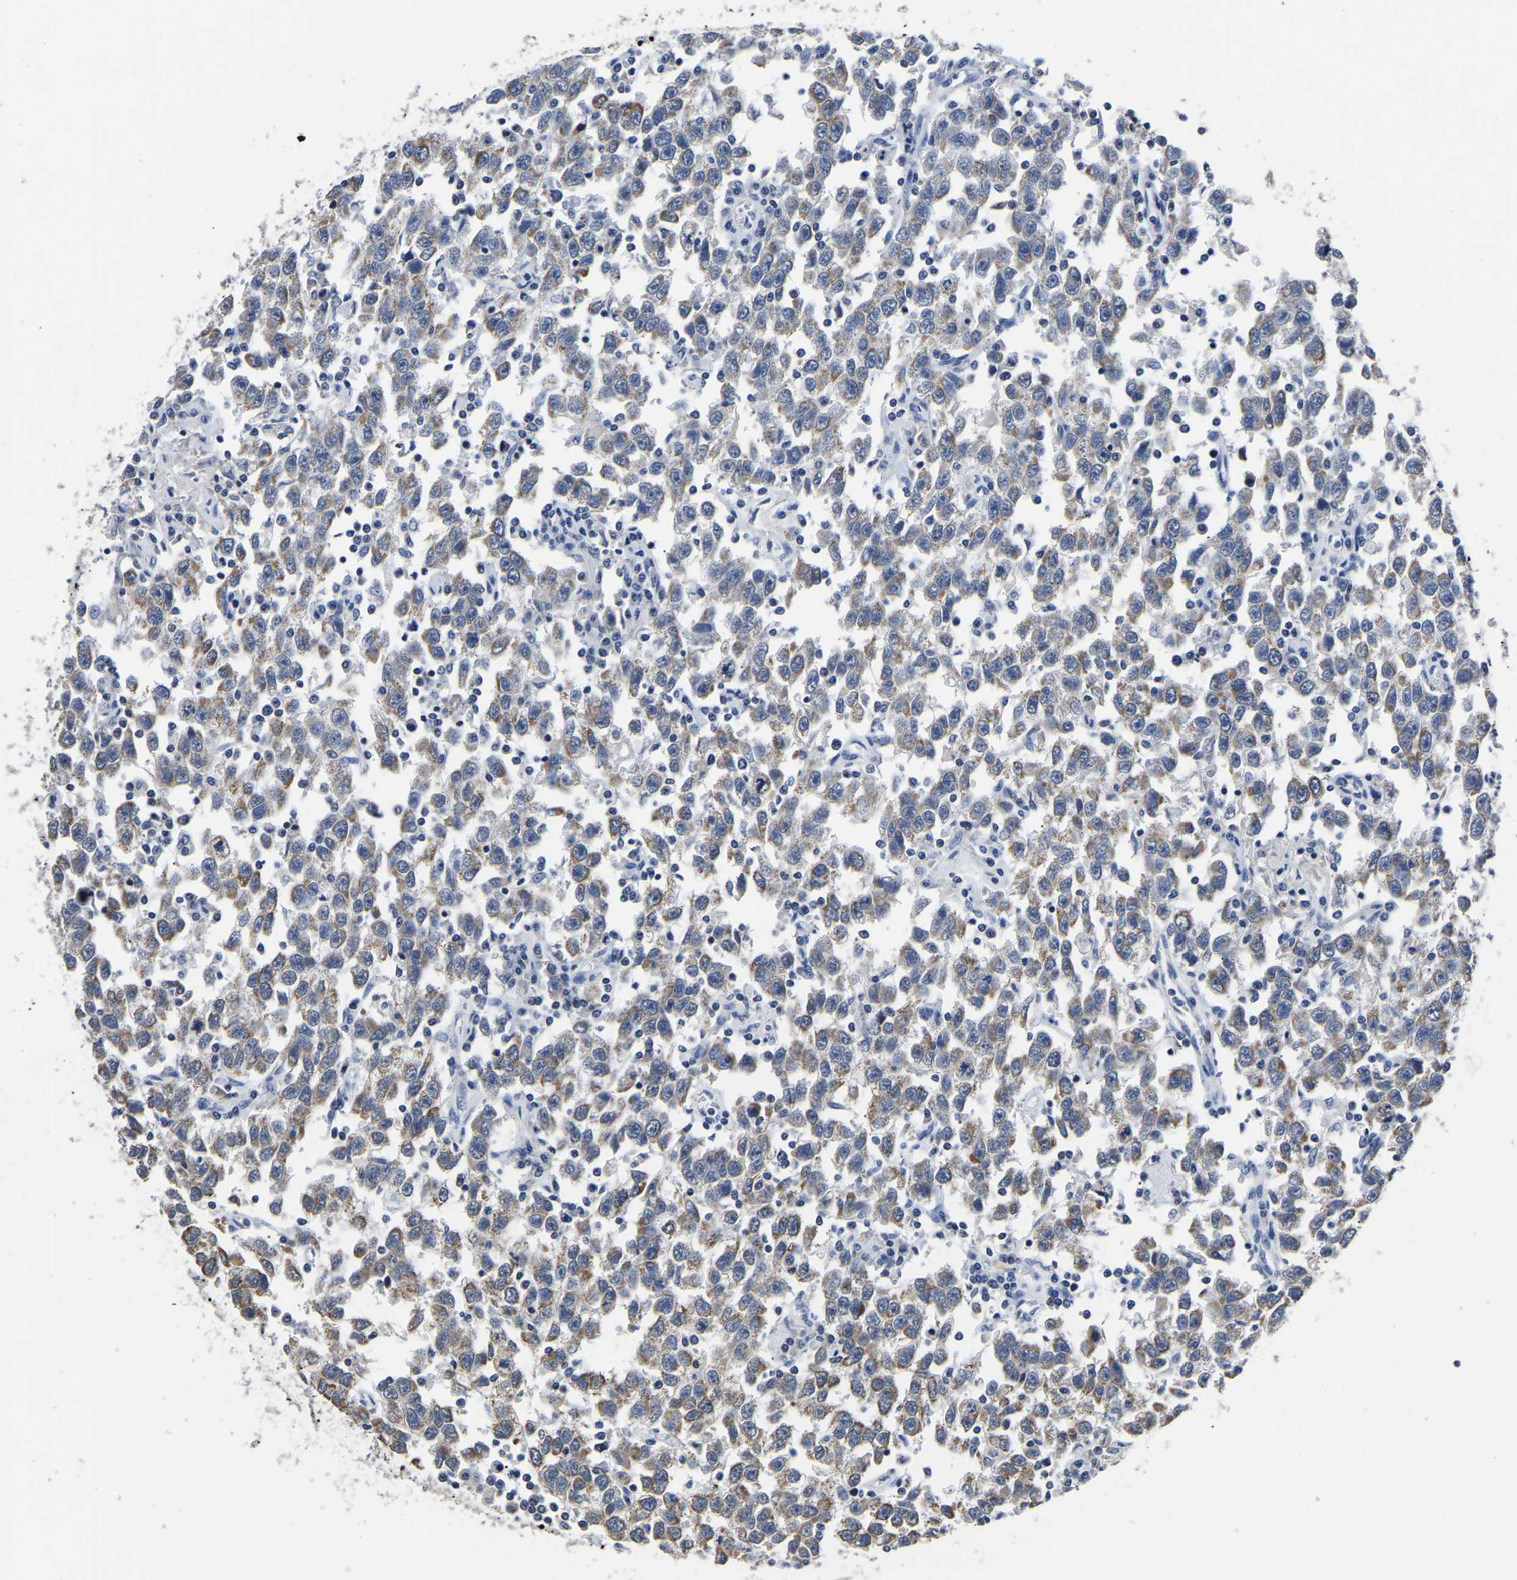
{"staining": {"intensity": "moderate", "quantity": ">75%", "location": "cytoplasmic/membranous"}, "tissue": "testis cancer", "cell_type": "Tumor cells", "image_type": "cancer", "snomed": [{"axis": "morphology", "description": "Seminoma, NOS"}, {"axis": "topography", "description": "Testis"}], "caption": "Brown immunohistochemical staining in human testis seminoma reveals moderate cytoplasmic/membranous staining in approximately >75% of tumor cells.", "gene": "FGD5", "patient": {"sex": "male", "age": 41}}